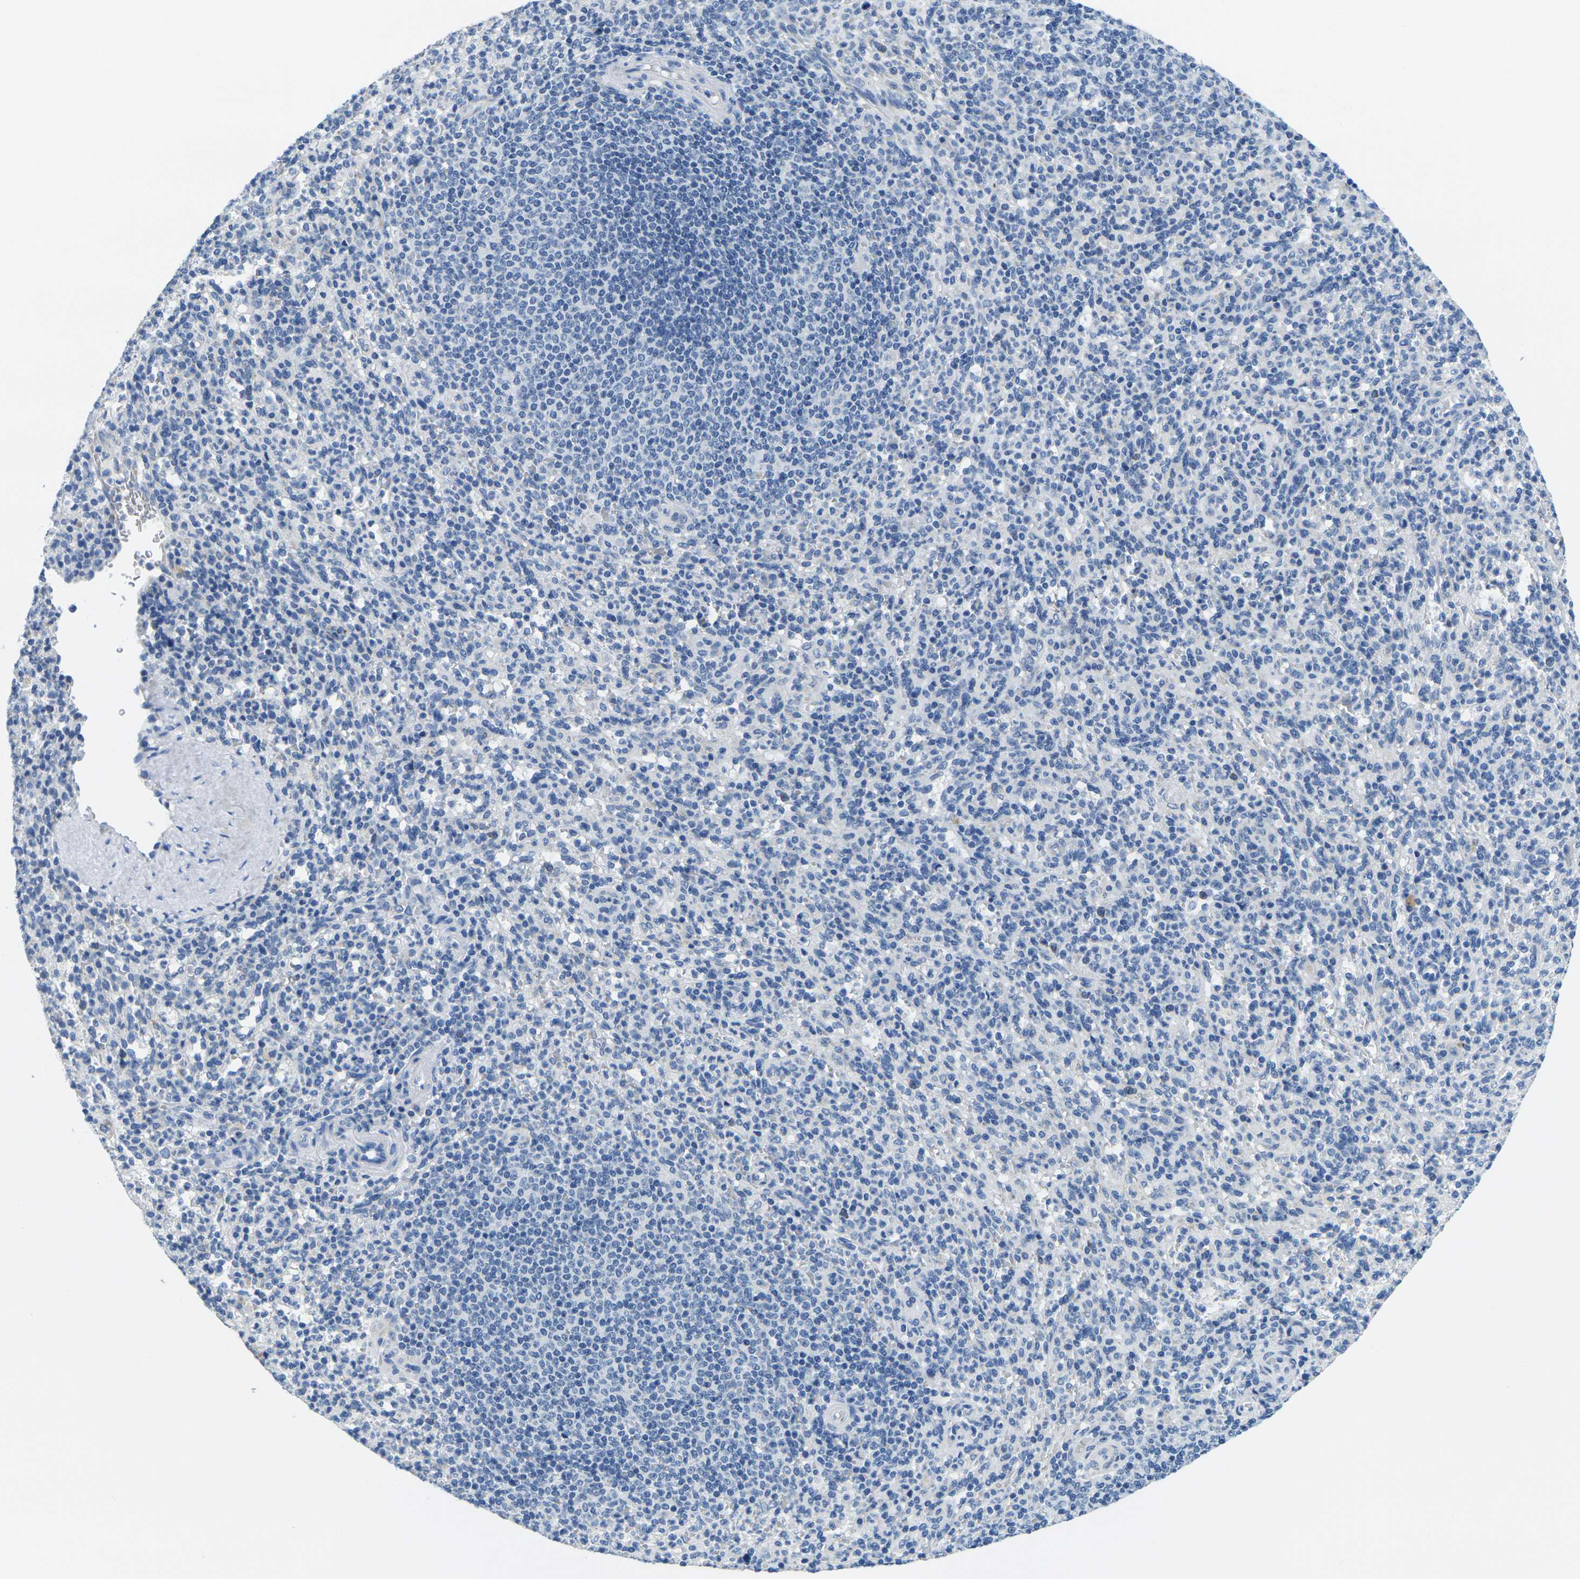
{"staining": {"intensity": "negative", "quantity": "none", "location": "none"}, "tissue": "spleen", "cell_type": "Cells in red pulp", "image_type": "normal", "snomed": [{"axis": "morphology", "description": "Normal tissue, NOS"}, {"axis": "topography", "description": "Spleen"}], "caption": "Human spleen stained for a protein using IHC demonstrates no expression in cells in red pulp.", "gene": "FAM3D", "patient": {"sex": "male", "age": 36}}